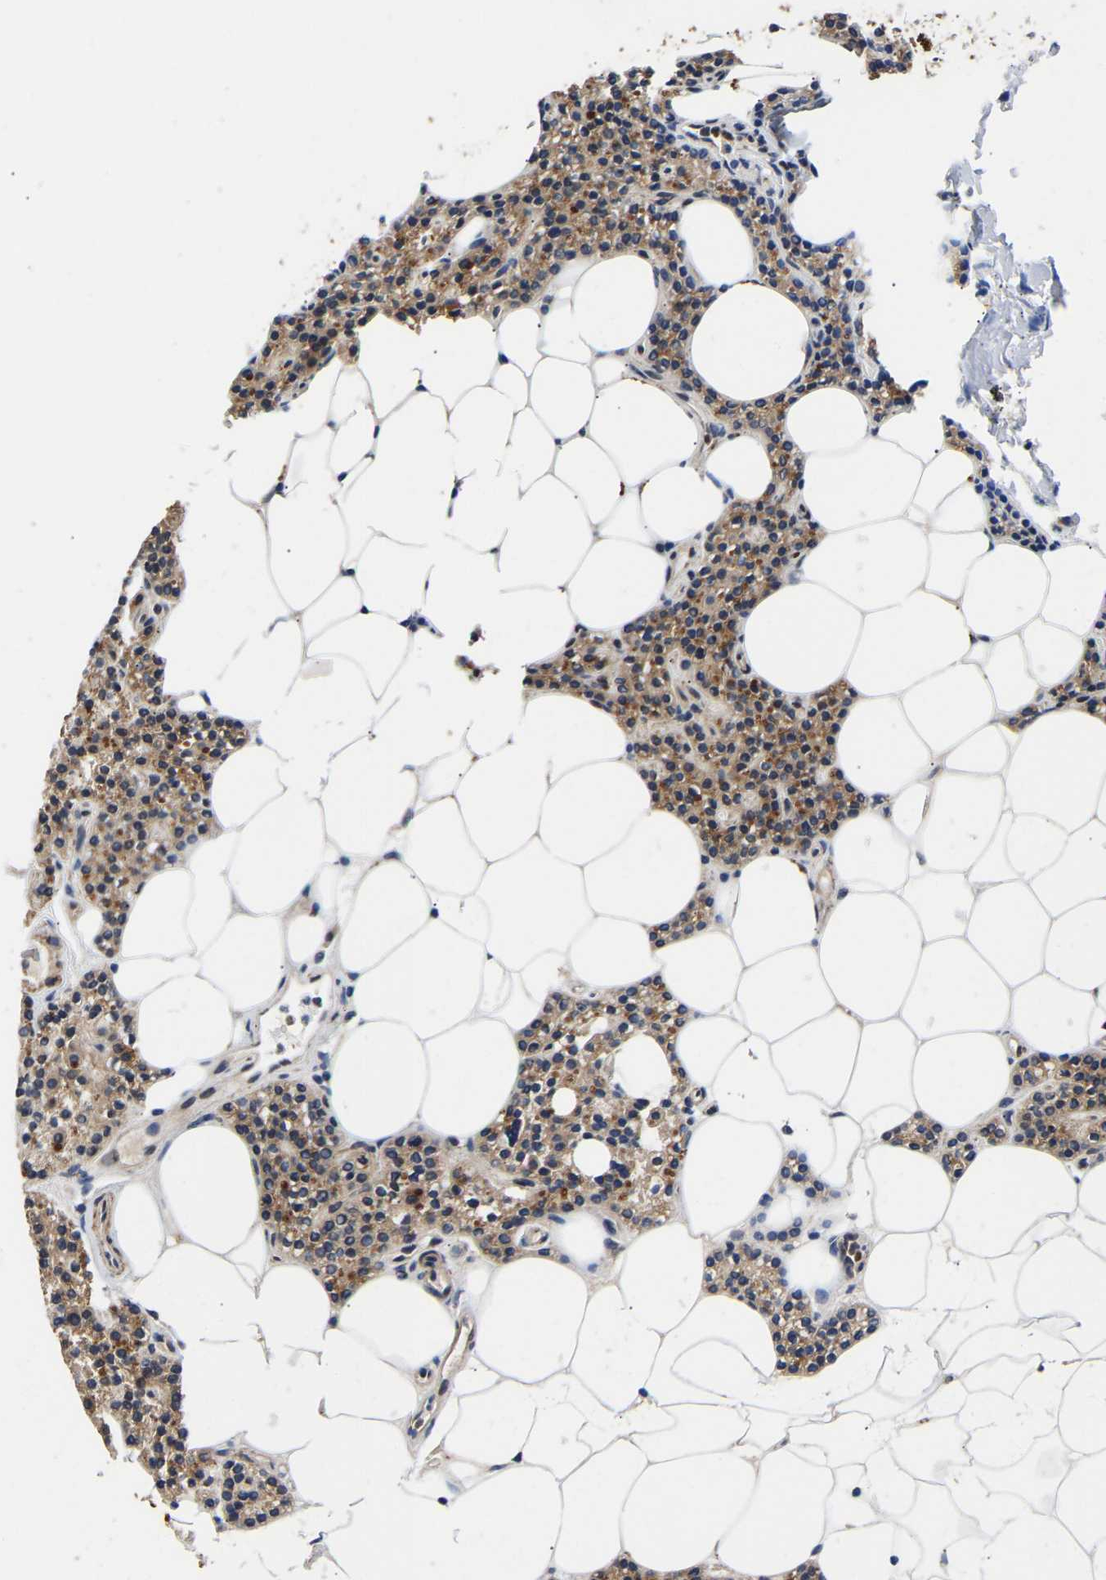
{"staining": {"intensity": "moderate", "quantity": "<25%", "location": "cytoplasmic/membranous"}, "tissue": "parathyroid gland", "cell_type": "Glandular cells", "image_type": "normal", "snomed": [{"axis": "morphology", "description": "Normal tissue, NOS"}, {"axis": "morphology", "description": "Adenoma, NOS"}, {"axis": "topography", "description": "Parathyroid gland"}], "caption": "About <25% of glandular cells in unremarkable parathyroid gland show moderate cytoplasmic/membranous protein staining as visualized by brown immunohistochemical staining.", "gene": "METTL16", "patient": {"sex": "female", "age": 70}}